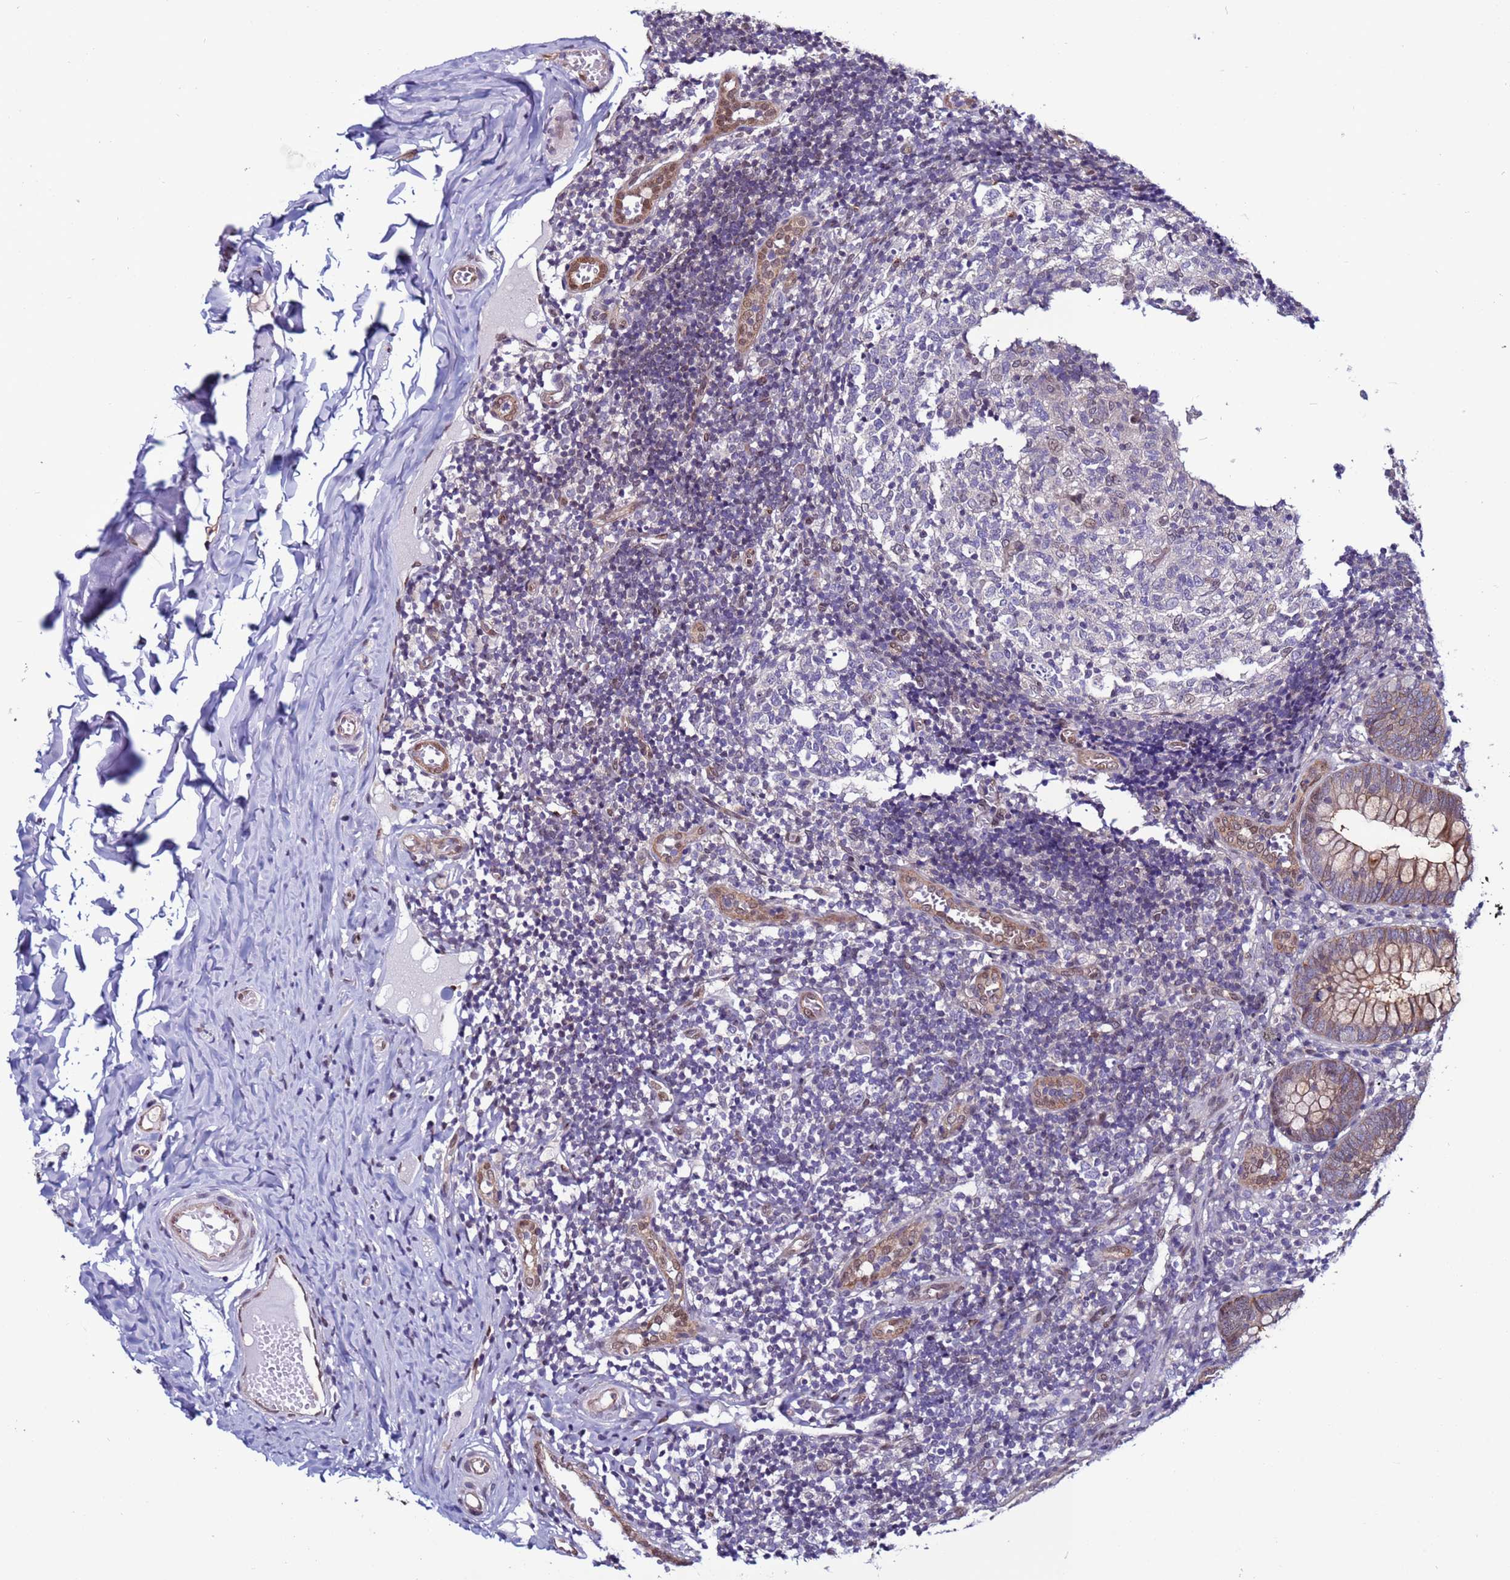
{"staining": {"intensity": "moderate", "quantity": ">75%", "location": "cytoplasmic/membranous"}, "tissue": "appendix", "cell_type": "Glandular cells", "image_type": "normal", "snomed": [{"axis": "morphology", "description": "Normal tissue, NOS"}, {"axis": "topography", "description": "Appendix"}], "caption": "High-magnification brightfield microscopy of benign appendix stained with DAB (3,3'-diaminobenzidine) (brown) and counterstained with hematoxylin (blue). glandular cells exhibit moderate cytoplasmic/membranous expression is appreciated in approximately>75% of cells. The staining was performed using DAB (3,3'-diaminobenzidine), with brown indicating positive protein expression. Nuclei are stained blue with hematoxylin.", "gene": "TRIM37", "patient": {"sex": "male", "age": 8}}